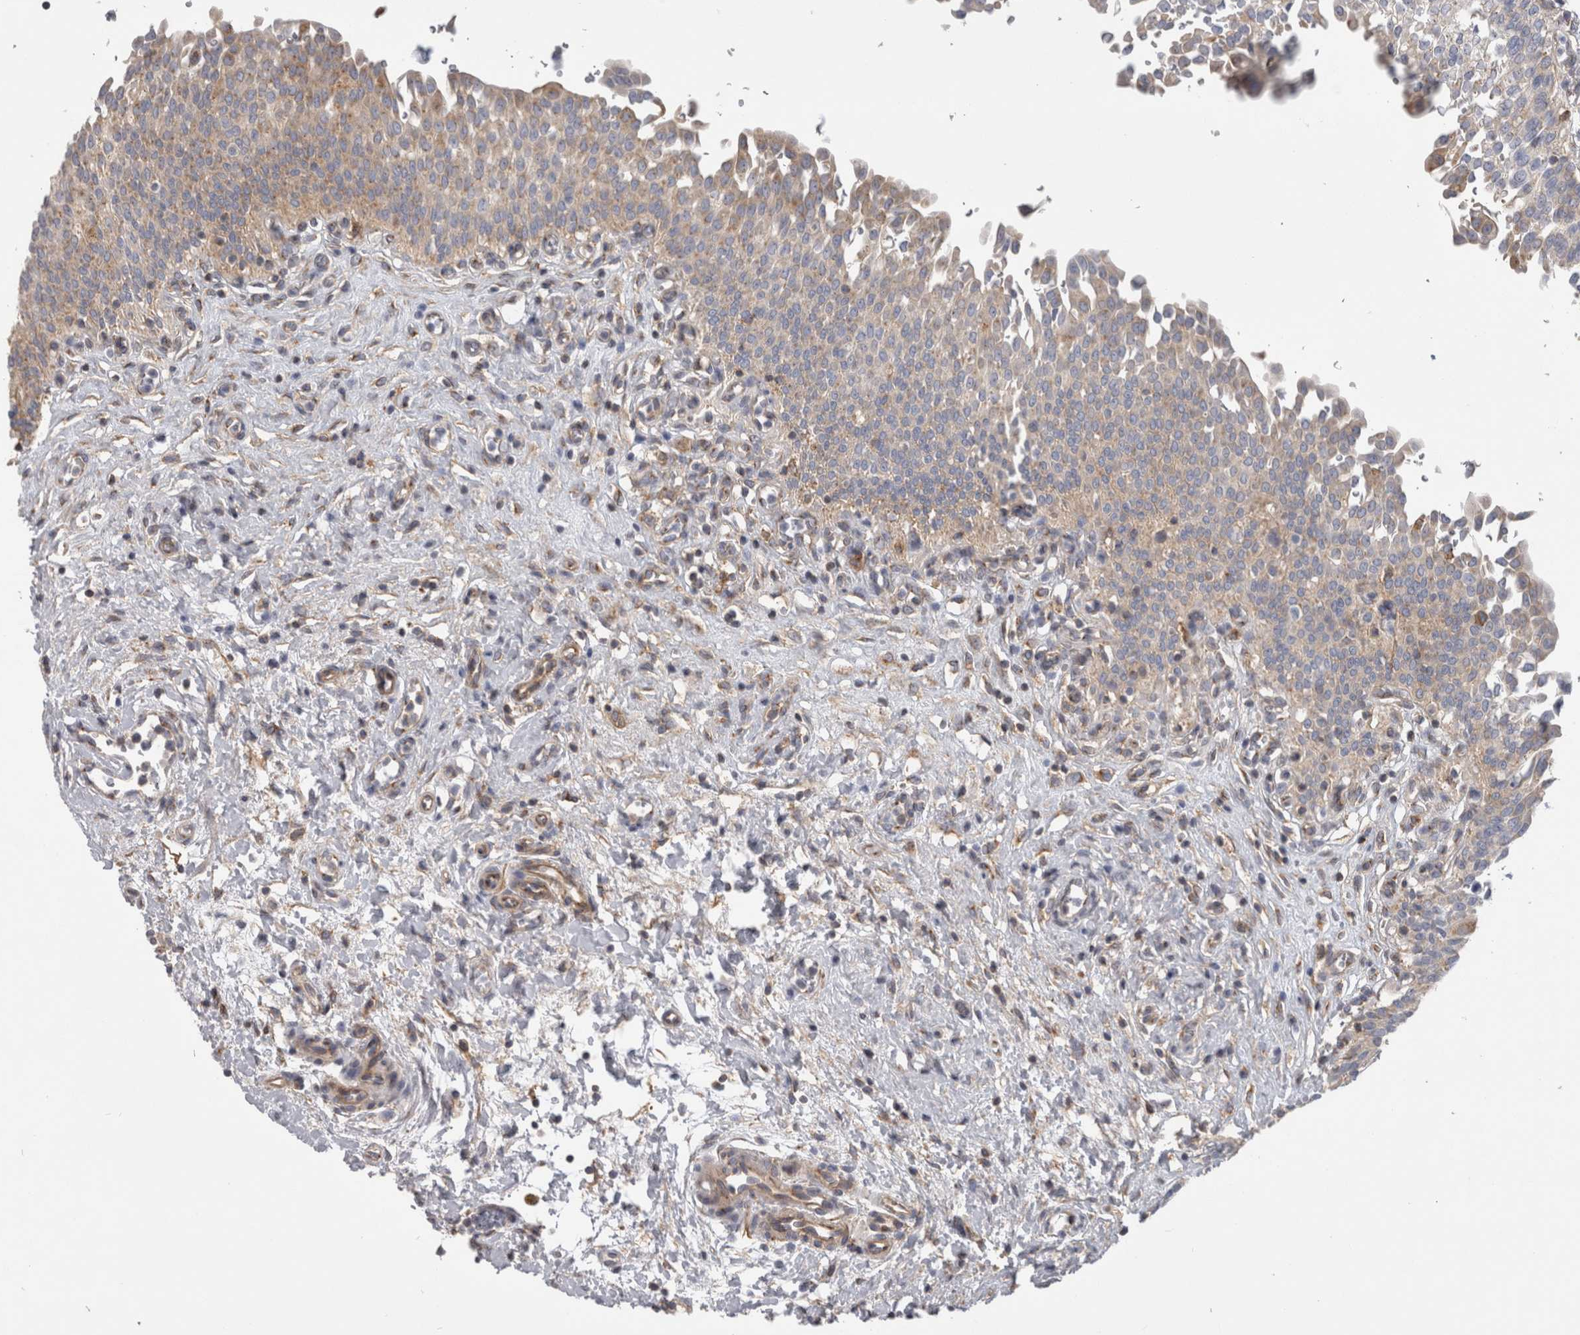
{"staining": {"intensity": "moderate", "quantity": "25%-75%", "location": "cytoplasmic/membranous"}, "tissue": "urinary bladder", "cell_type": "Urothelial cells", "image_type": "normal", "snomed": [{"axis": "morphology", "description": "Urothelial carcinoma, High grade"}, {"axis": "topography", "description": "Urinary bladder"}], "caption": "Normal urinary bladder exhibits moderate cytoplasmic/membranous expression in approximately 25%-75% of urothelial cells The staining is performed using DAB brown chromogen to label protein expression. The nuclei are counter-stained blue using hematoxylin..", "gene": "ATXN3L", "patient": {"sex": "male", "age": 46}}